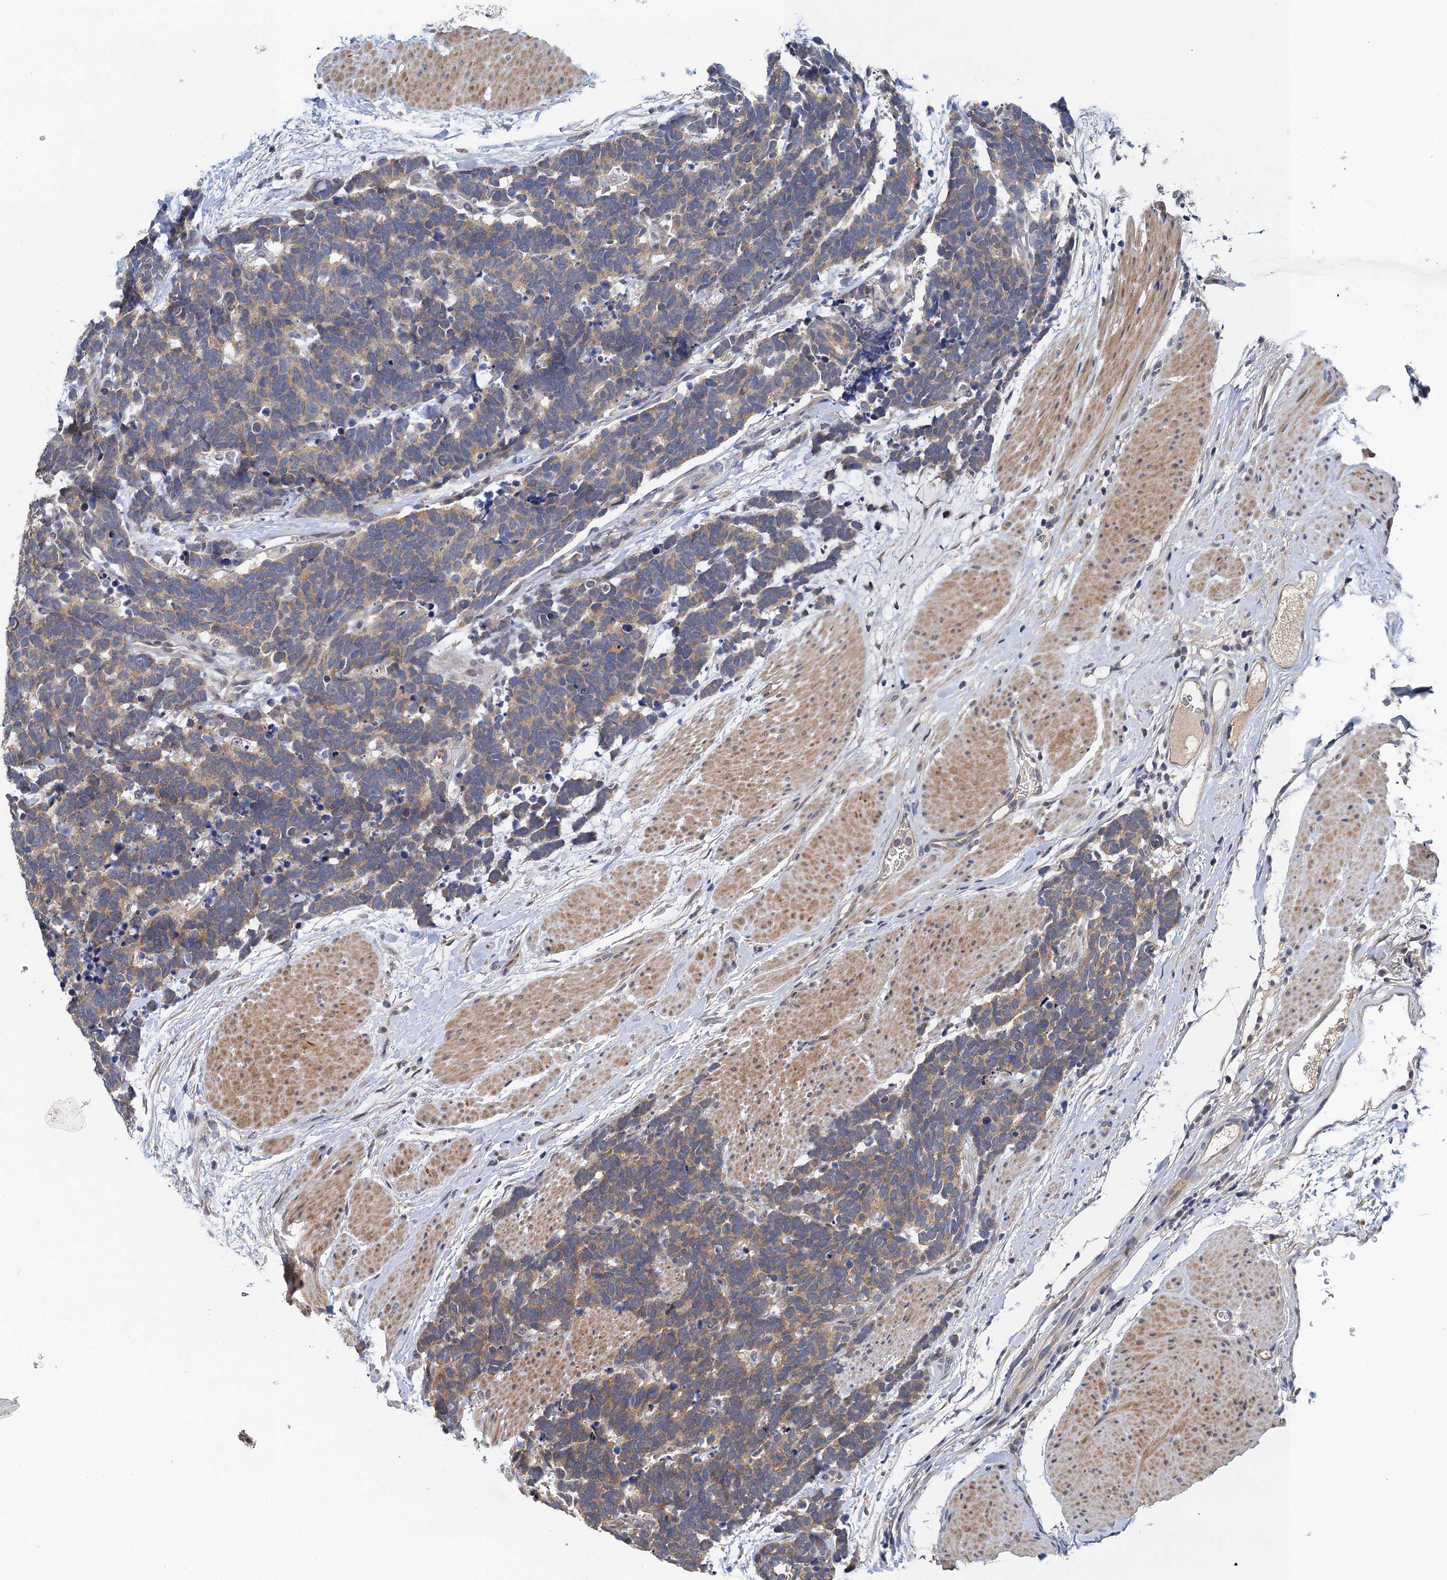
{"staining": {"intensity": "weak", "quantity": ">75%", "location": "cytoplasmic/membranous"}, "tissue": "carcinoid", "cell_type": "Tumor cells", "image_type": "cancer", "snomed": [{"axis": "morphology", "description": "Carcinoma, NOS"}, {"axis": "morphology", "description": "Carcinoid, malignant, NOS"}, {"axis": "topography", "description": "Urinary bladder"}], "caption": "Weak cytoplasmic/membranous positivity is identified in approximately >75% of tumor cells in carcinoid (malignant). The protein of interest is shown in brown color, while the nuclei are stained blue.", "gene": "MDM1", "patient": {"sex": "male", "age": 57}}